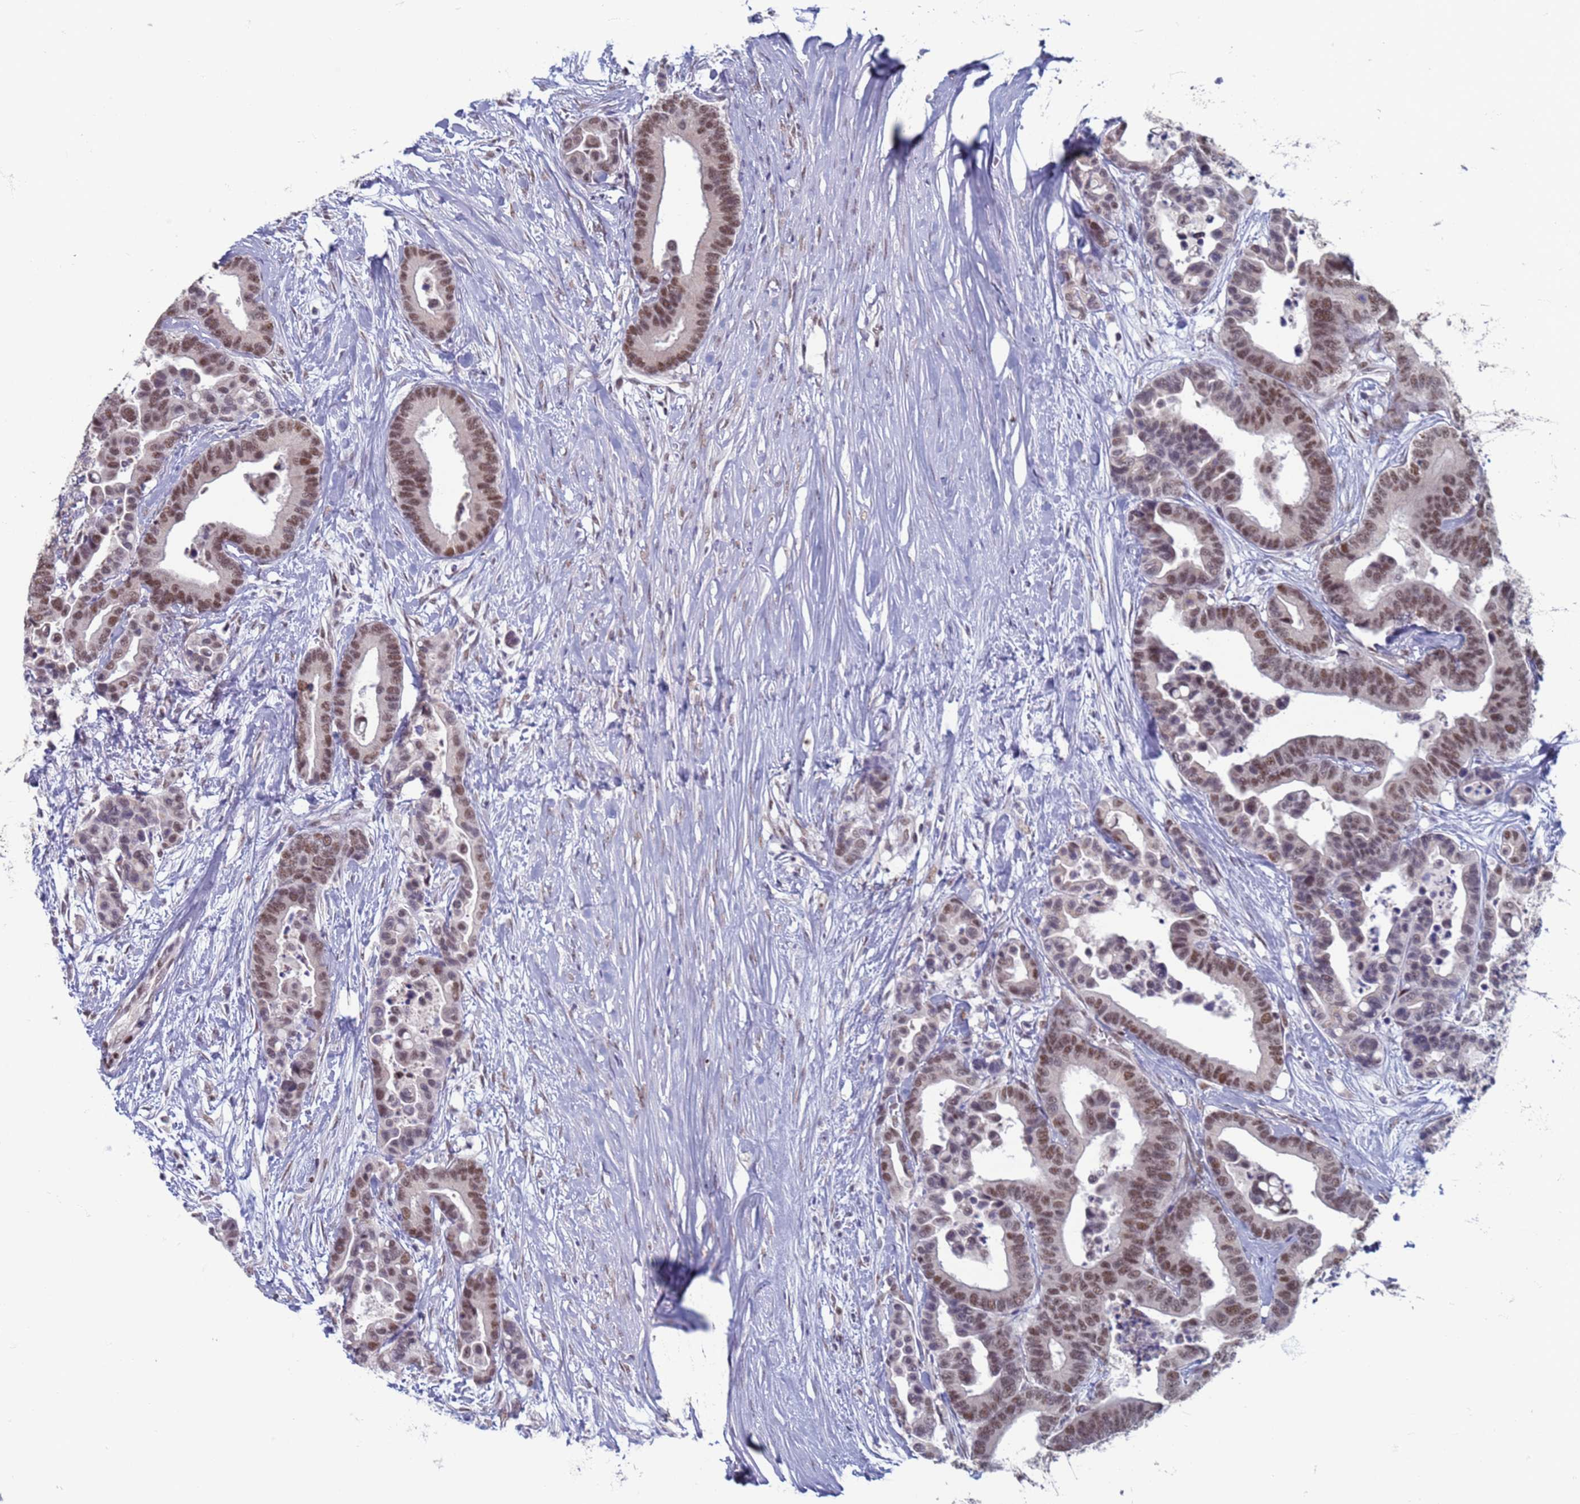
{"staining": {"intensity": "moderate", "quantity": ">75%", "location": "nuclear"}, "tissue": "colorectal cancer", "cell_type": "Tumor cells", "image_type": "cancer", "snomed": [{"axis": "morphology", "description": "Adenocarcinoma, NOS"}, {"axis": "topography", "description": "Colon"}], "caption": "Immunohistochemistry of human colorectal cancer shows medium levels of moderate nuclear staining in about >75% of tumor cells.", "gene": "SAE1", "patient": {"sex": "male", "age": 82}}